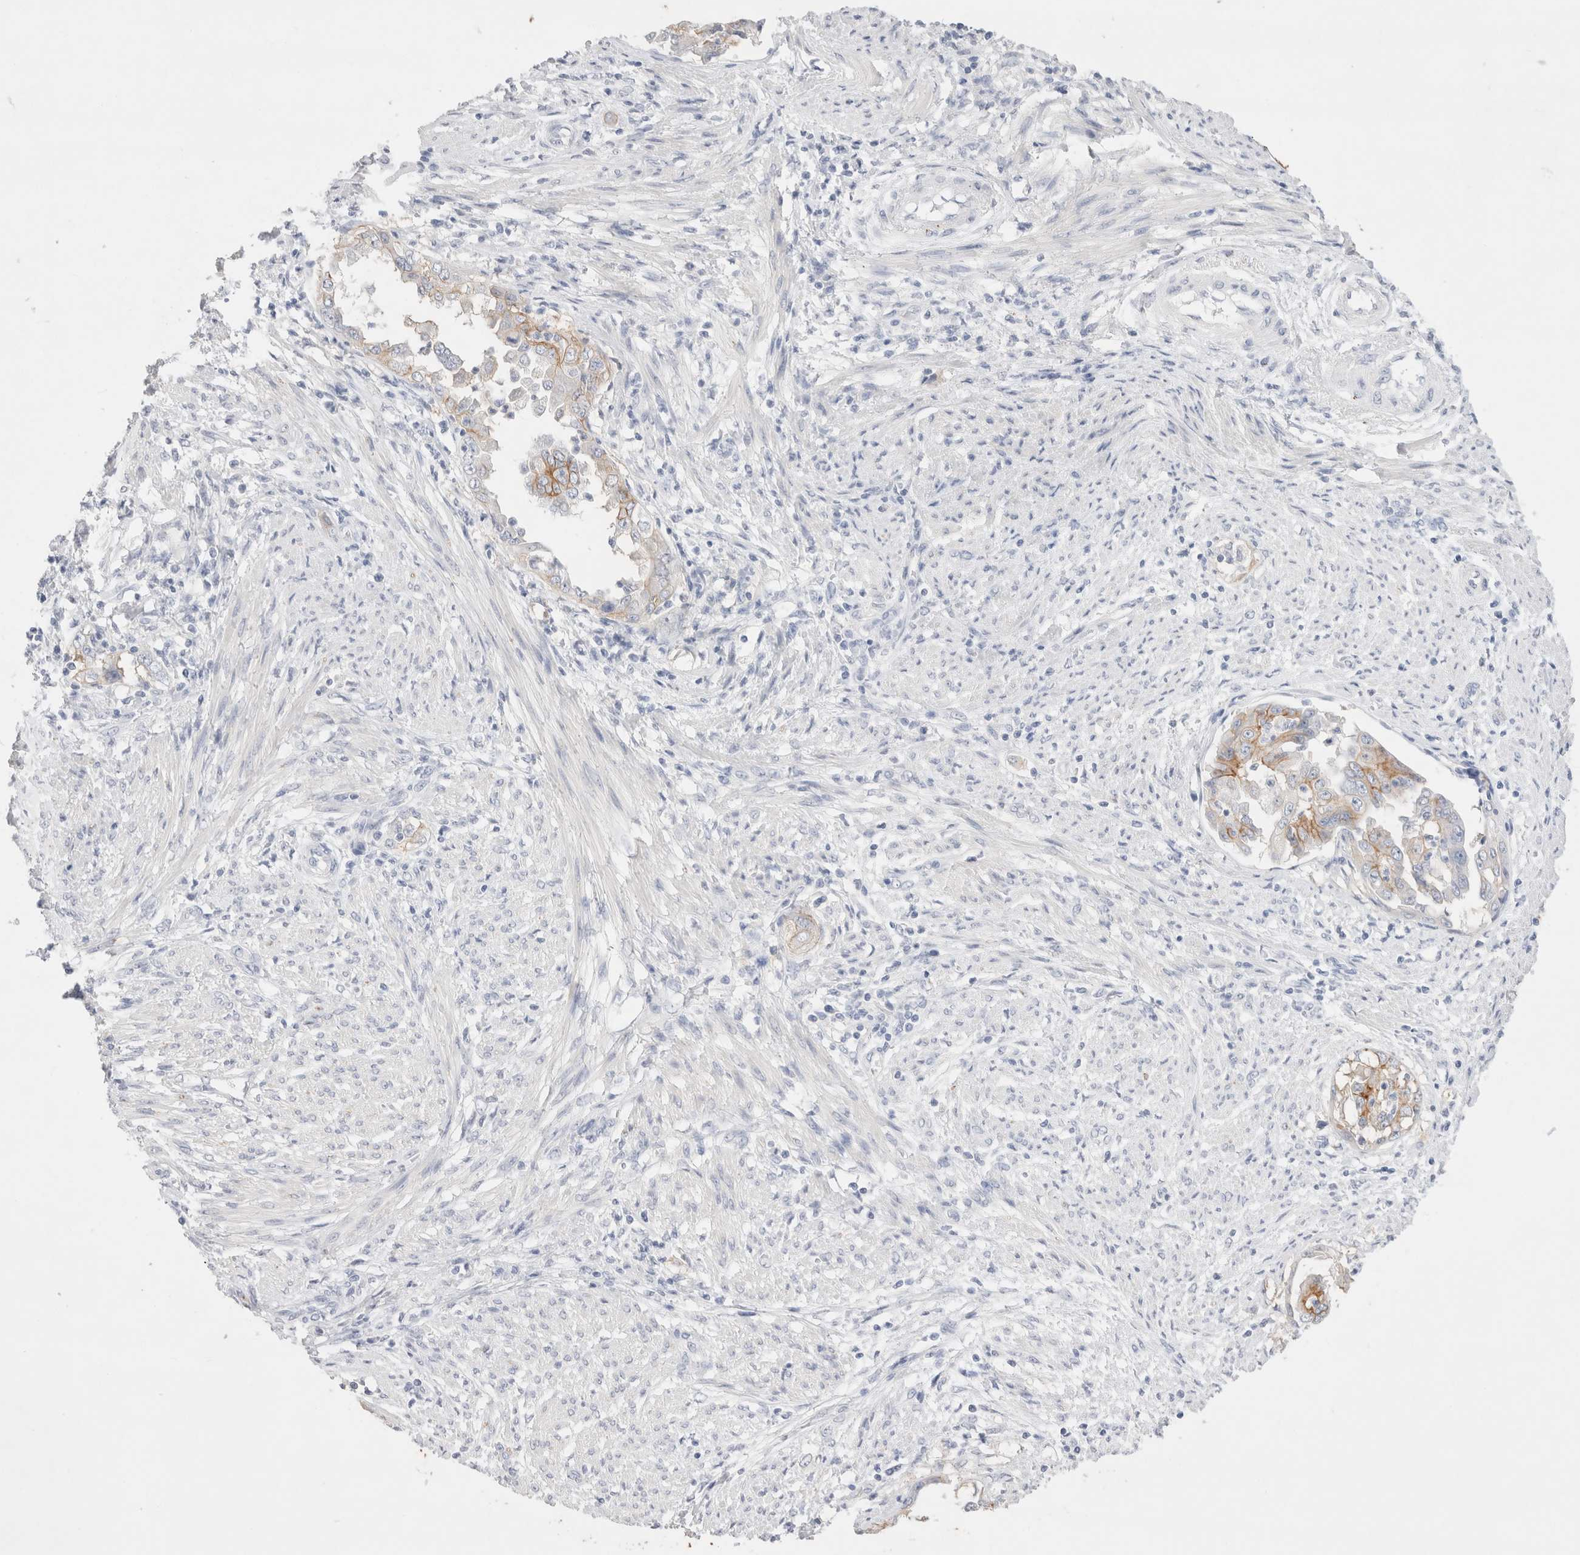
{"staining": {"intensity": "moderate", "quantity": "25%-75%", "location": "cytoplasmic/membranous"}, "tissue": "endometrial cancer", "cell_type": "Tumor cells", "image_type": "cancer", "snomed": [{"axis": "morphology", "description": "Adenocarcinoma, NOS"}, {"axis": "topography", "description": "Endometrium"}], "caption": "A high-resolution histopathology image shows immunohistochemistry staining of adenocarcinoma (endometrial), which reveals moderate cytoplasmic/membranous staining in about 25%-75% of tumor cells. Using DAB (brown) and hematoxylin (blue) stains, captured at high magnification using brightfield microscopy.", "gene": "EPCAM", "patient": {"sex": "female", "age": 85}}